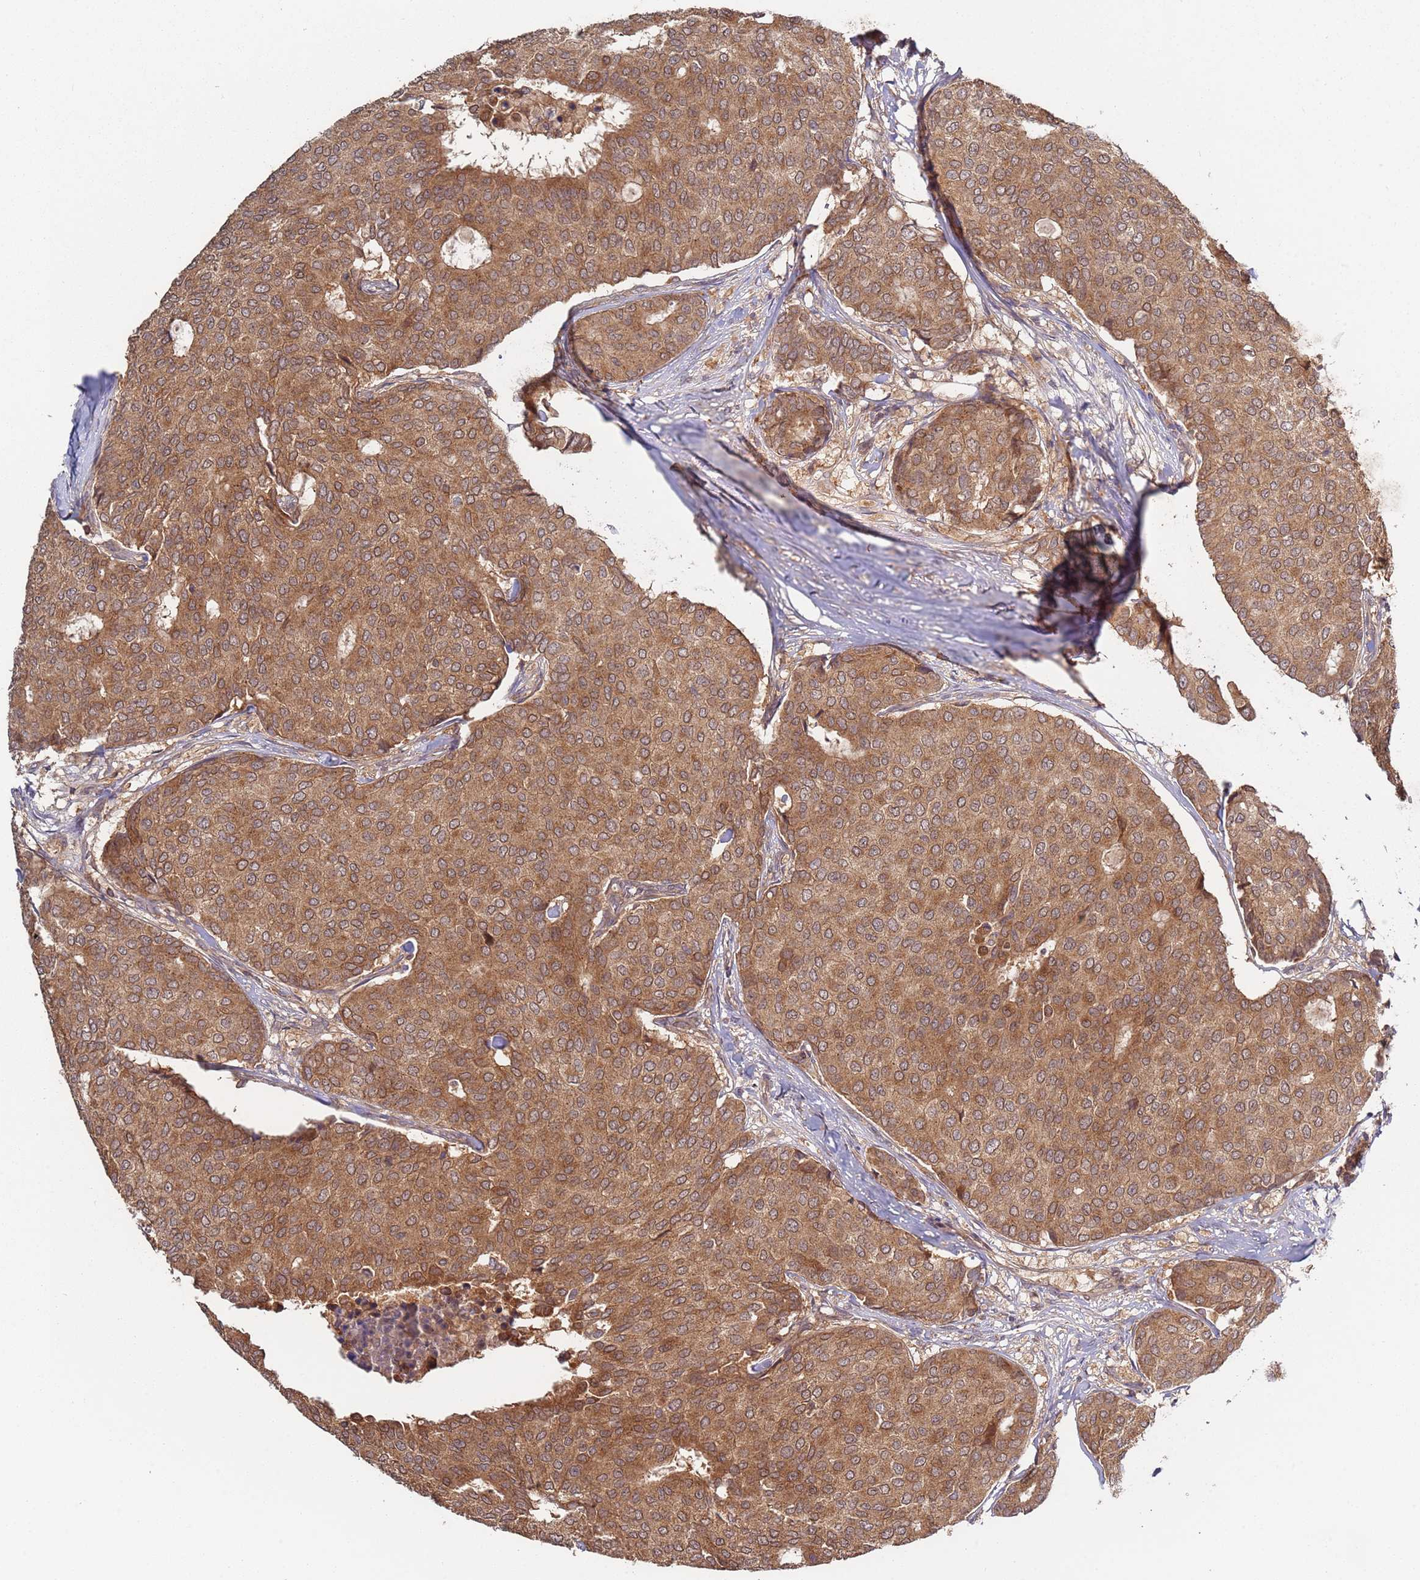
{"staining": {"intensity": "moderate", "quantity": ">75%", "location": "cytoplasmic/membranous"}, "tissue": "breast cancer", "cell_type": "Tumor cells", "image_type": "cancer", "snomed": [{"axis": "morphology", "description": "Duct carcinoma"}, {"axis": "topography", "description": "Breast"}], "caption": "This is a photomicrograph of immunohistochemistry staining of breast cancer, which shows moderate positivity in the cytoplasmic/membranous of tumor cells.", "gene": "OR5A2", "patient": {"sex": "female", "age": 75}}